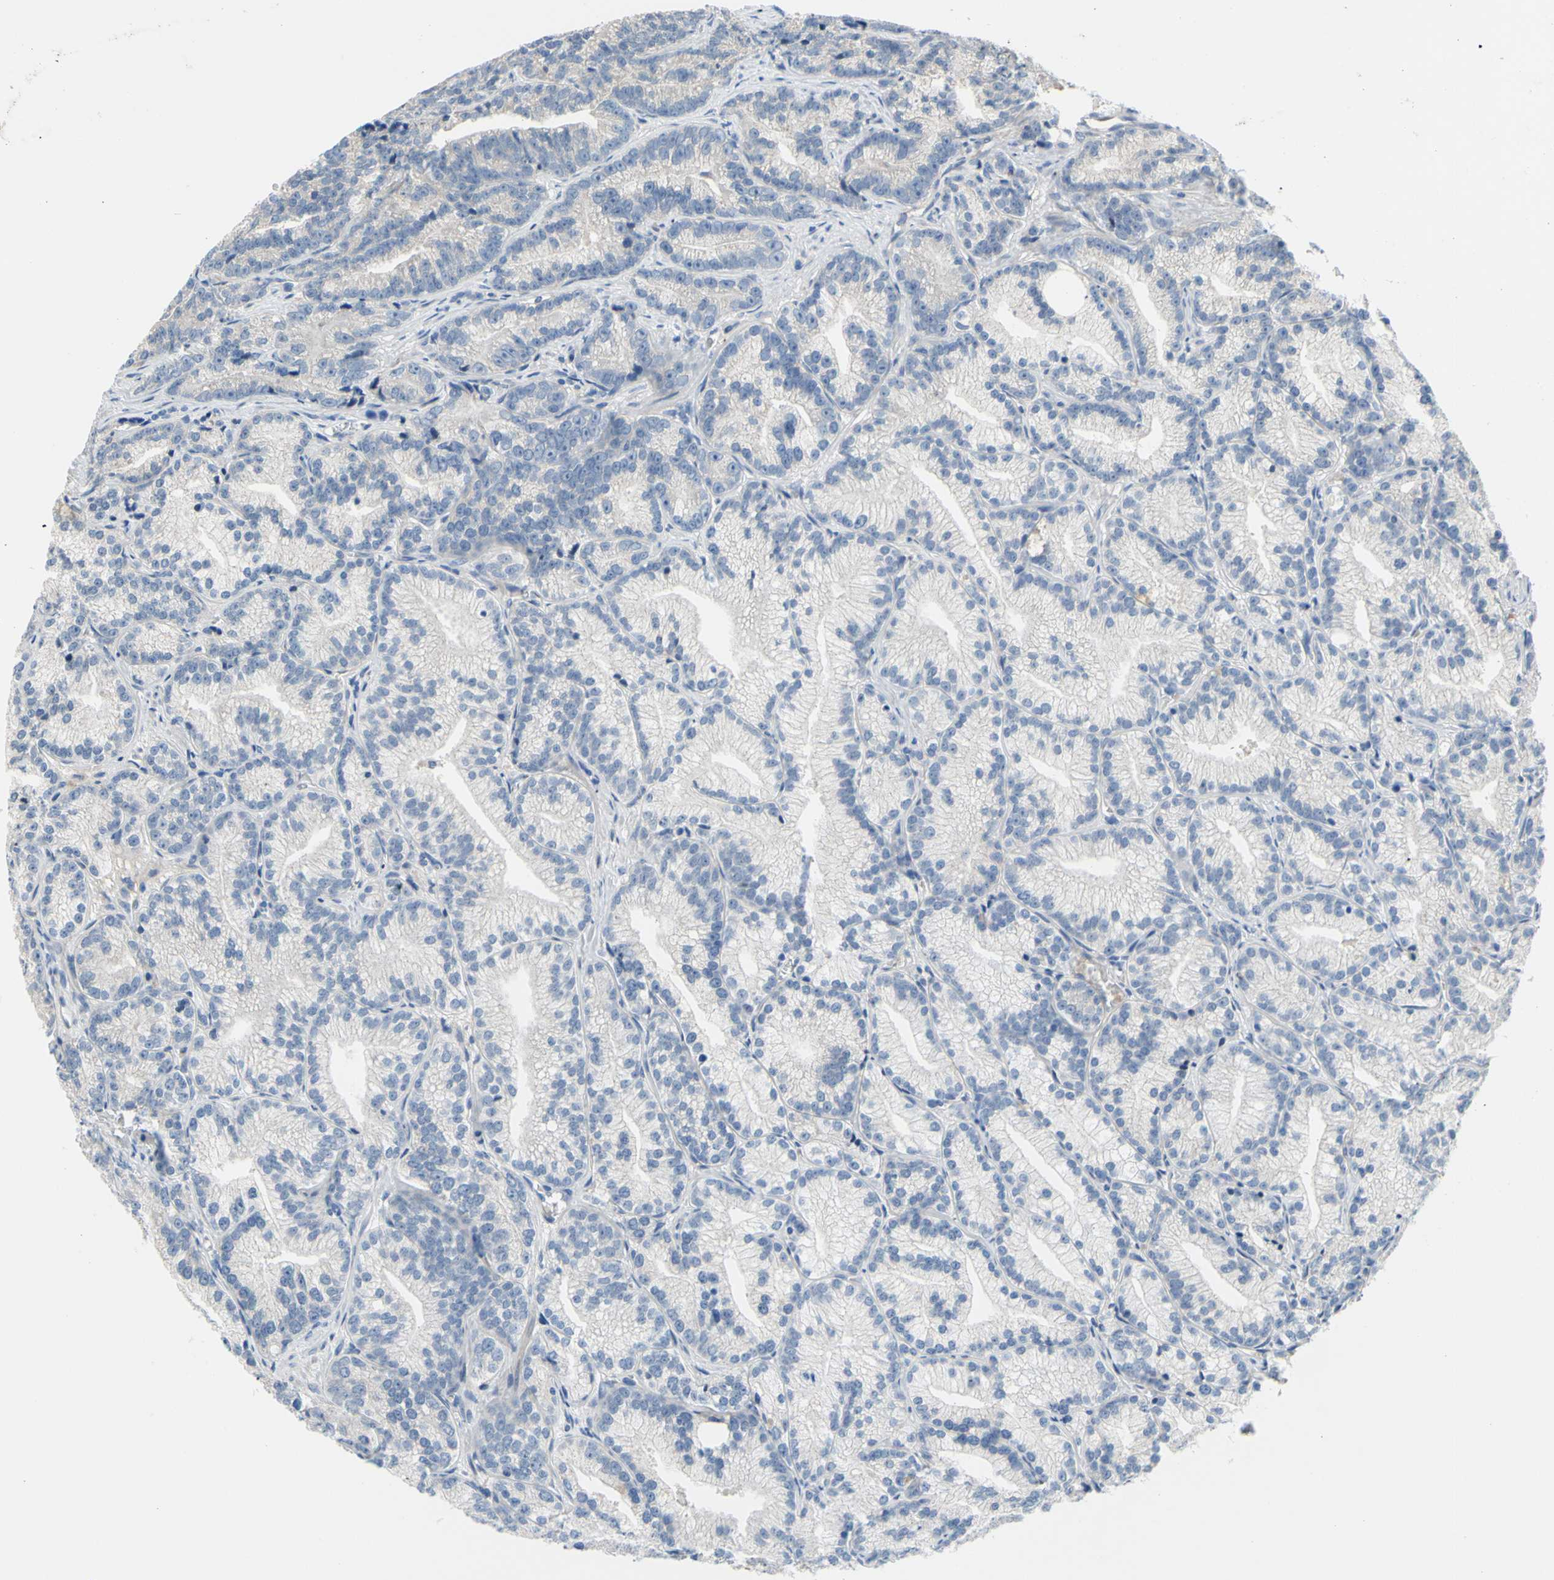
{"staining": {"intensity": "negative", "quantity": "none", "location": "none"}, "tissue": "prostate cancer", "cell_type": "Tumor cells", "image_type": "cancer", "snomed": [{"axis": "morphology", "description": "Adenocarcinoma, Low grade"}, {"axis": "topography", "description": "Prostate"}], "caption": "Prostate cancer (low-grade adenocarcinoma) was stained to show a protein in brown. There is no significant expression in tumor cells.", "gene": "TMEM59L", "patient": {"sex": "male", "age": 89}}